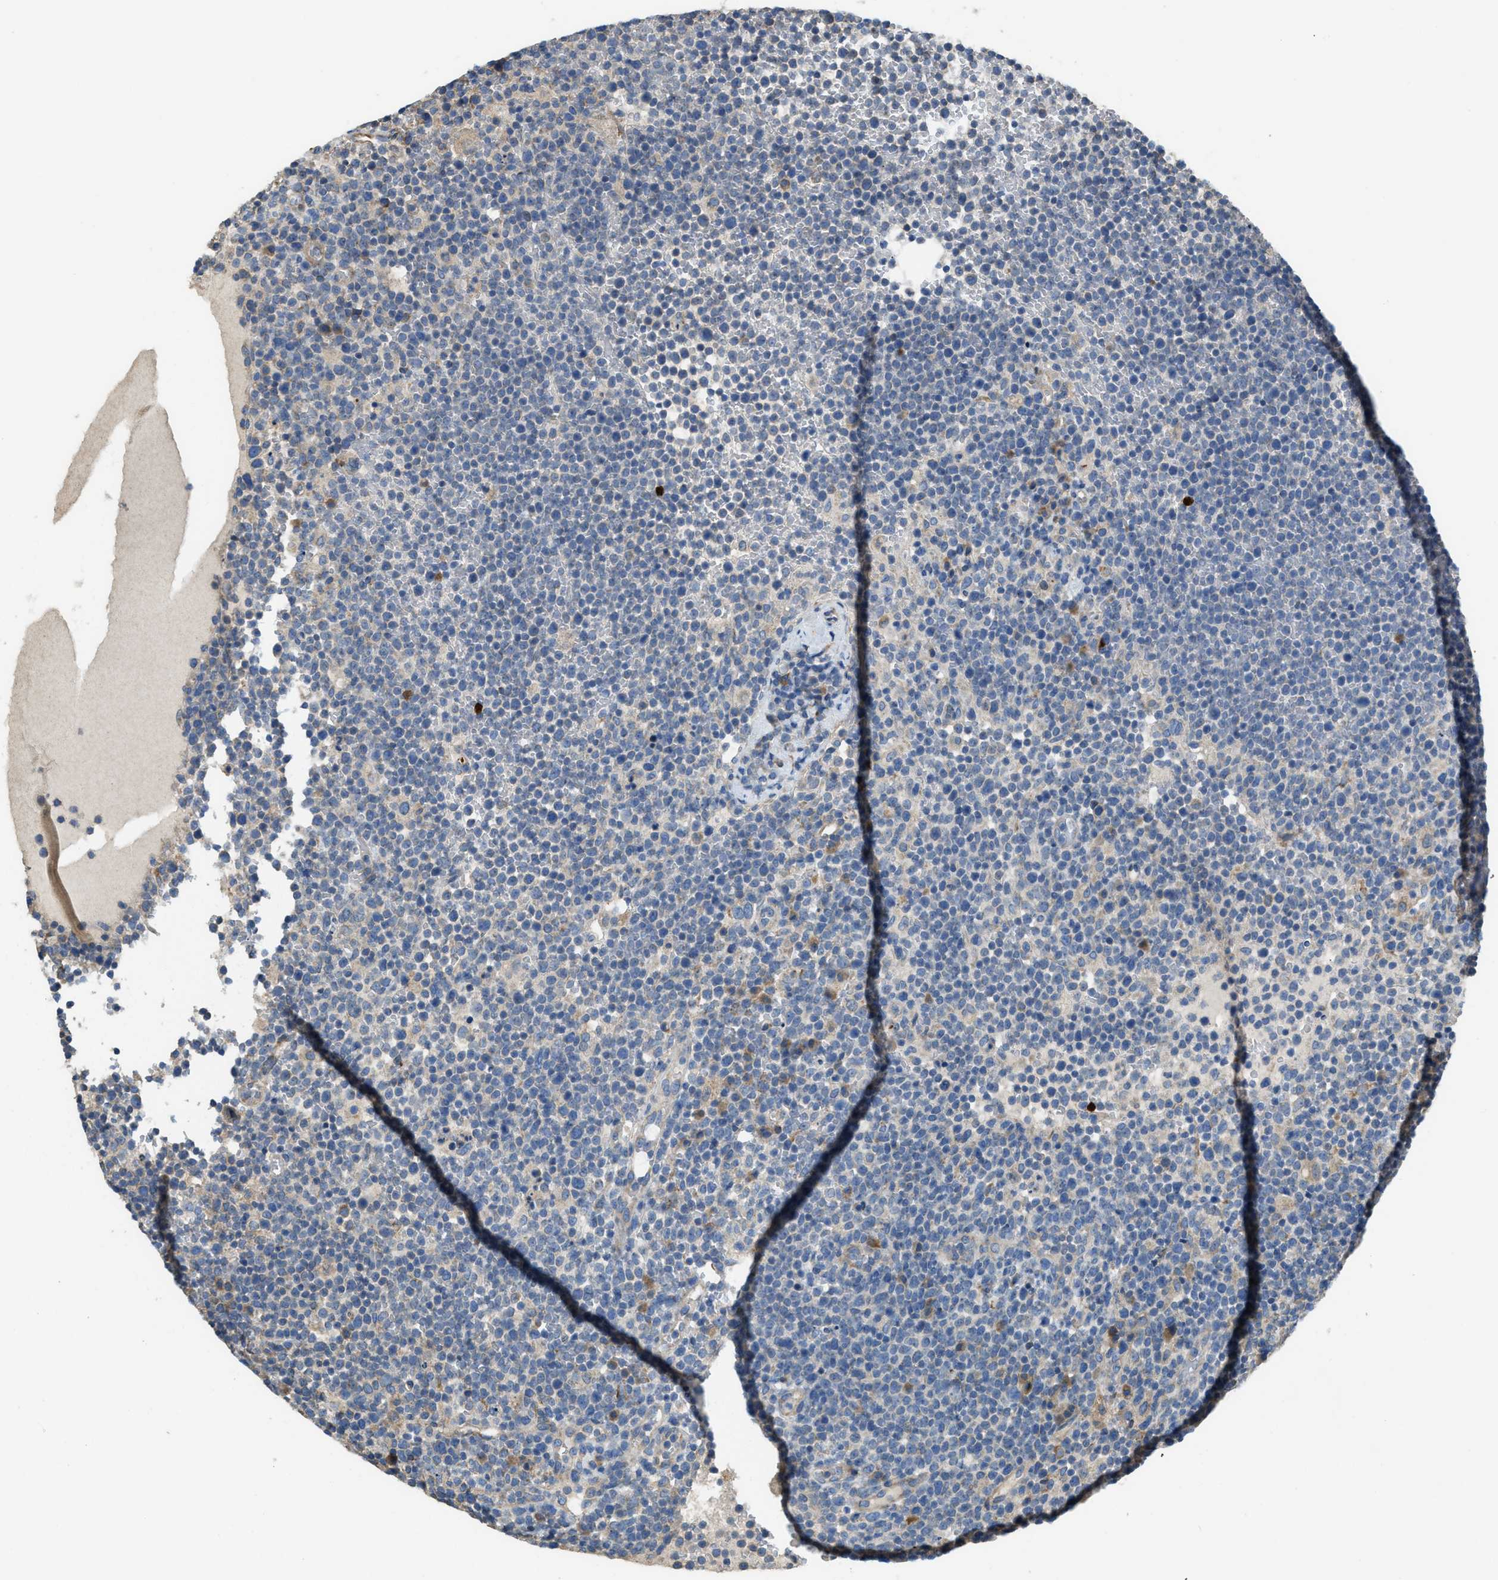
{"staining": {"intensity": "negative", "quantity": "none", "location": "none"}, "tissue": "lymphoma", "cell_type": "Tumor cells", "image_type": "cancer", "snomed": [{"axis": "morphology", "description": "Malignant lymphoma, non-Hodgkin's type, High grade"}, {"axis": "topography", "description": "Lymph node"}], "caption": "IHC of malignant lymphoma, non-Hodgkin's type (high-grade) demonstrates no staining in tumor cells.", "gene": "TMEM68", "patient": {"sex": "male", "age": 61}}